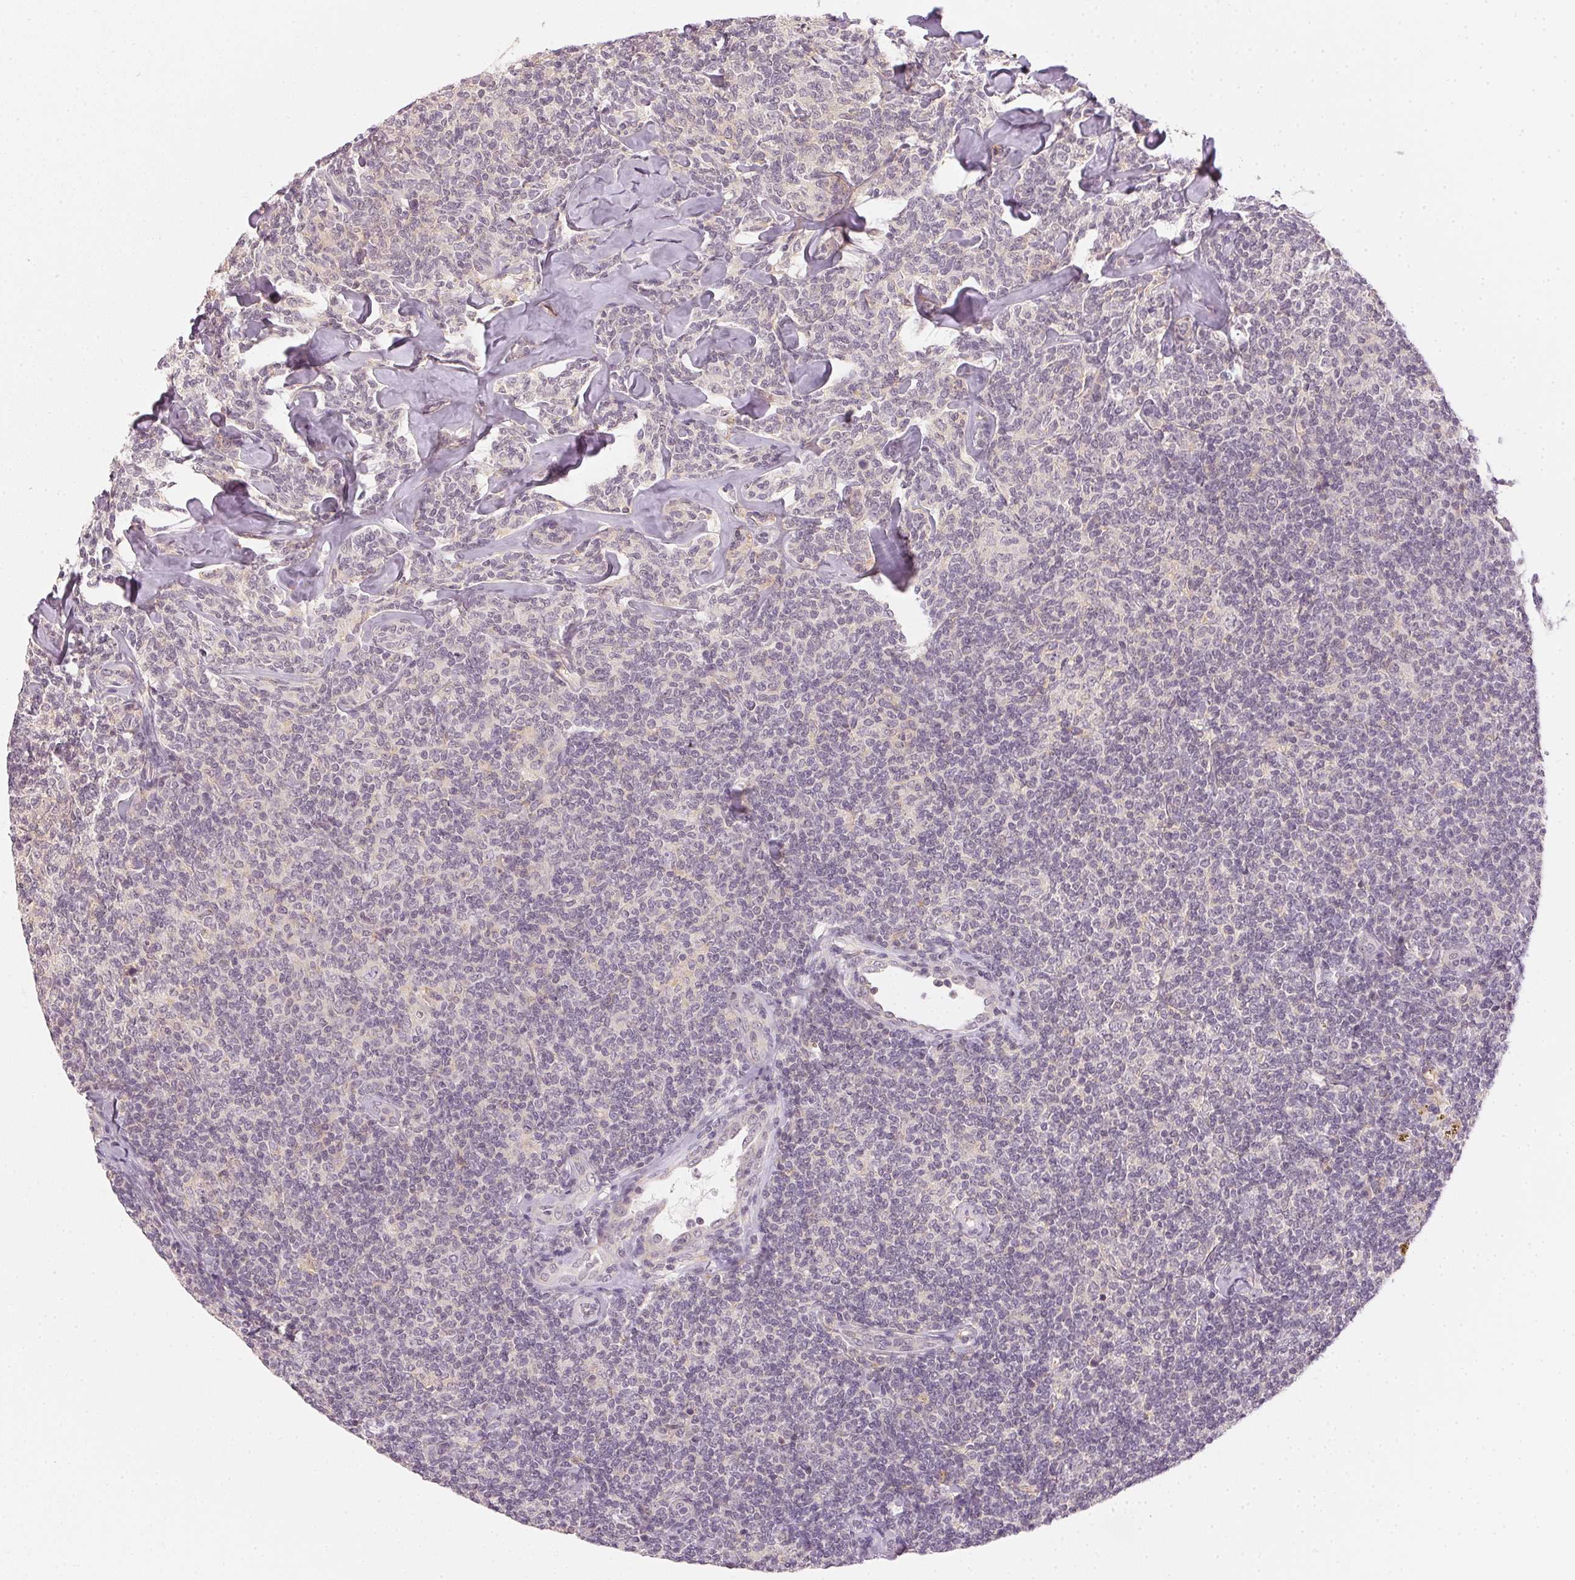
{"staining": {"intensity": "negative", "quantity": "none", "location": "none"}, "tissue": "lymphoma", "cell_type": "Tumor cells", "image_type": "cancer", "snomed": [{"axis": "morphology", "description": "Malignant lymphoma, non-Hodgkin's type, Low grade"}, {"axis": "topography", "description": "Lymph node"}], "caption": "Low-grade malignant lymphoma, non-Hodgkin's type was stained to show a protein in brown. There is no significant staining in tumor cells. (Stains: DAB (3,3'-diaminobenzidine) IHC with hematoxylin counter stain, Microscopy: brightfield microscopy at high magnification).", "gene": "KPRP", "patient": {"sex": "female", "age": 56}}